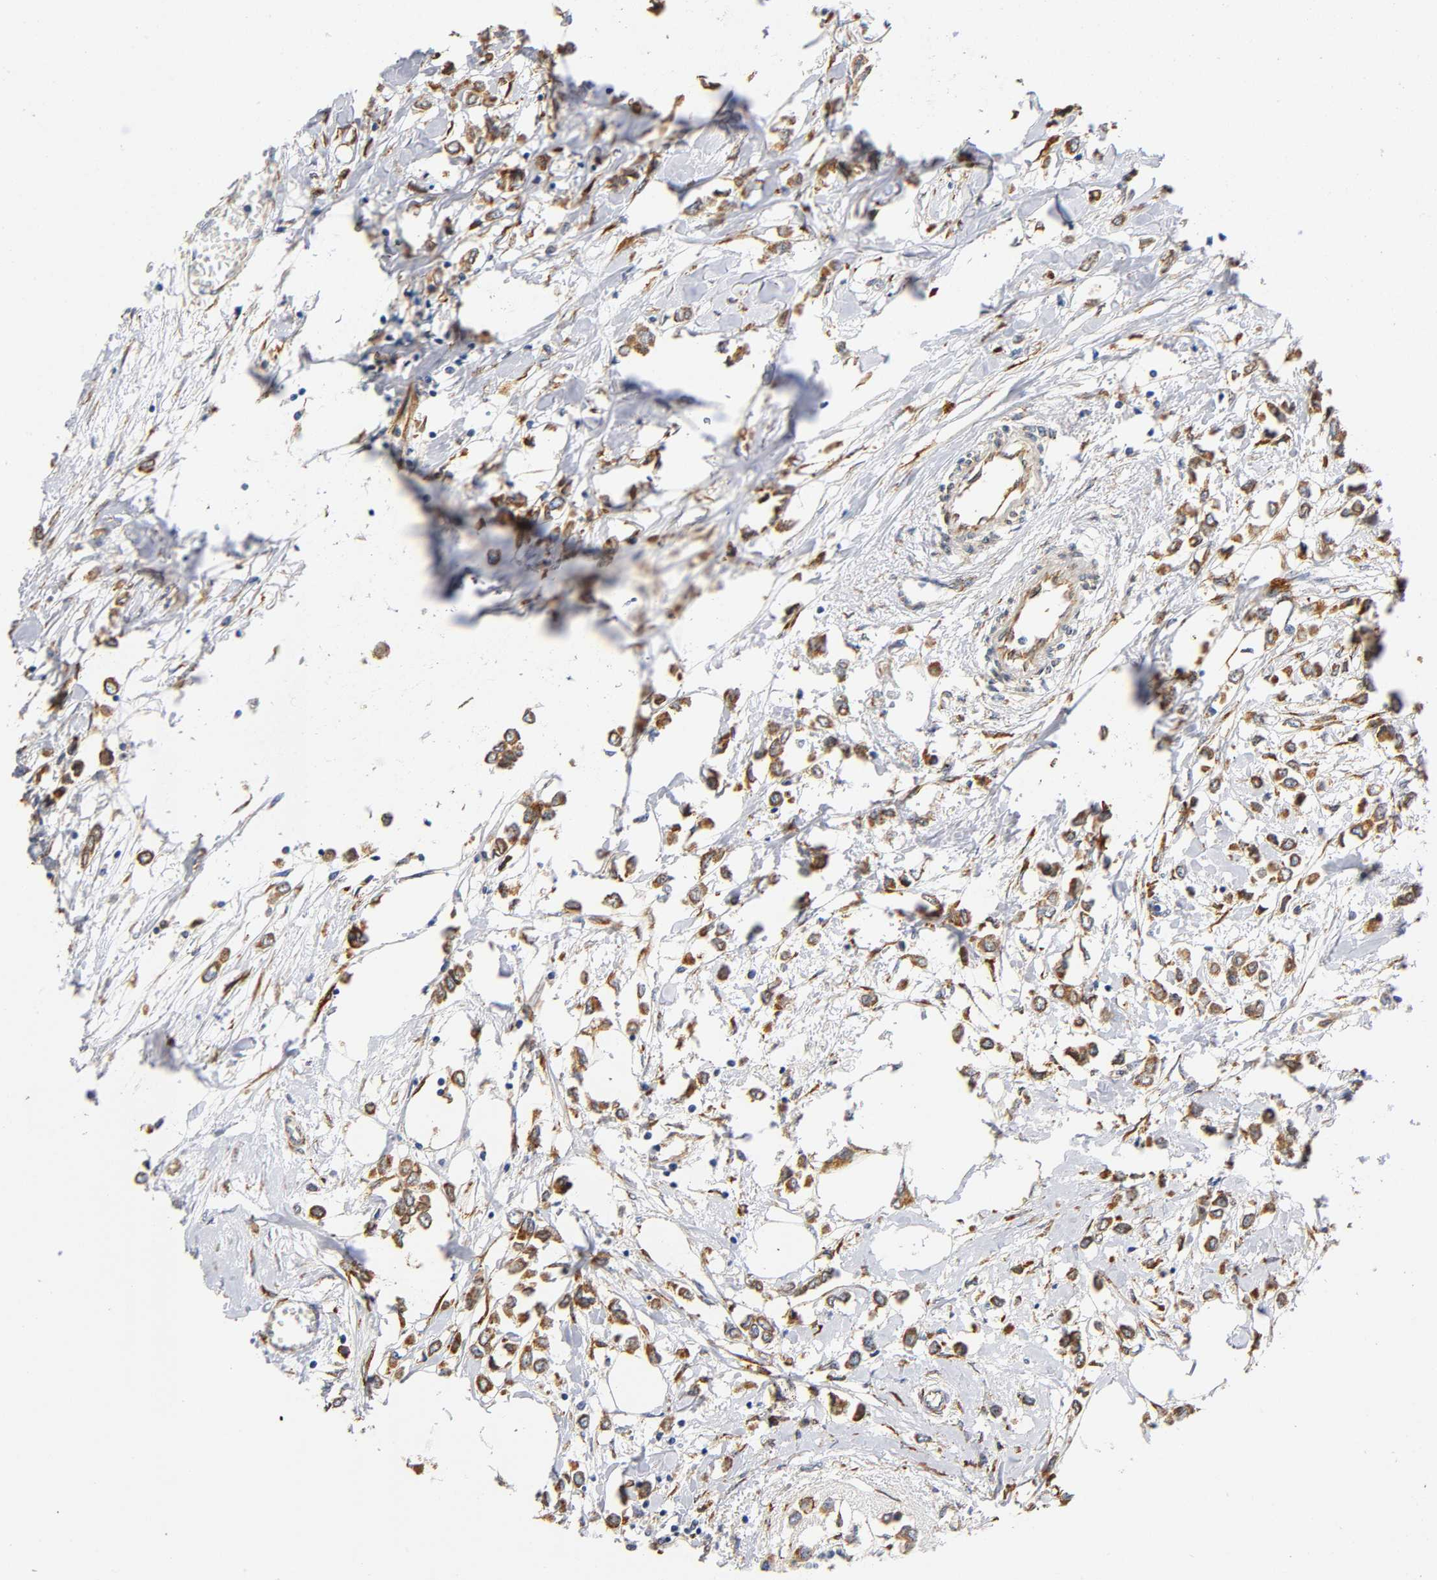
{"staining": {"intensity": "strong", "quantity": ">75%", "location": "cytoplasmic/membranous"}, "tissue": "breast cancer", "cell_type": "Tumor cells", "image_type": "cancer", "snomed": [{"axis": "morphology", "description": "Lobular carcinoma"}, {"axis": "topography", "description": "Breast"}], "caption": "Breast lobular carcinoma stained with a protein marker reveals strong staining in tumor cells.", "gene": "SOS2", "patient": {"sex": "female", "age": 51}}